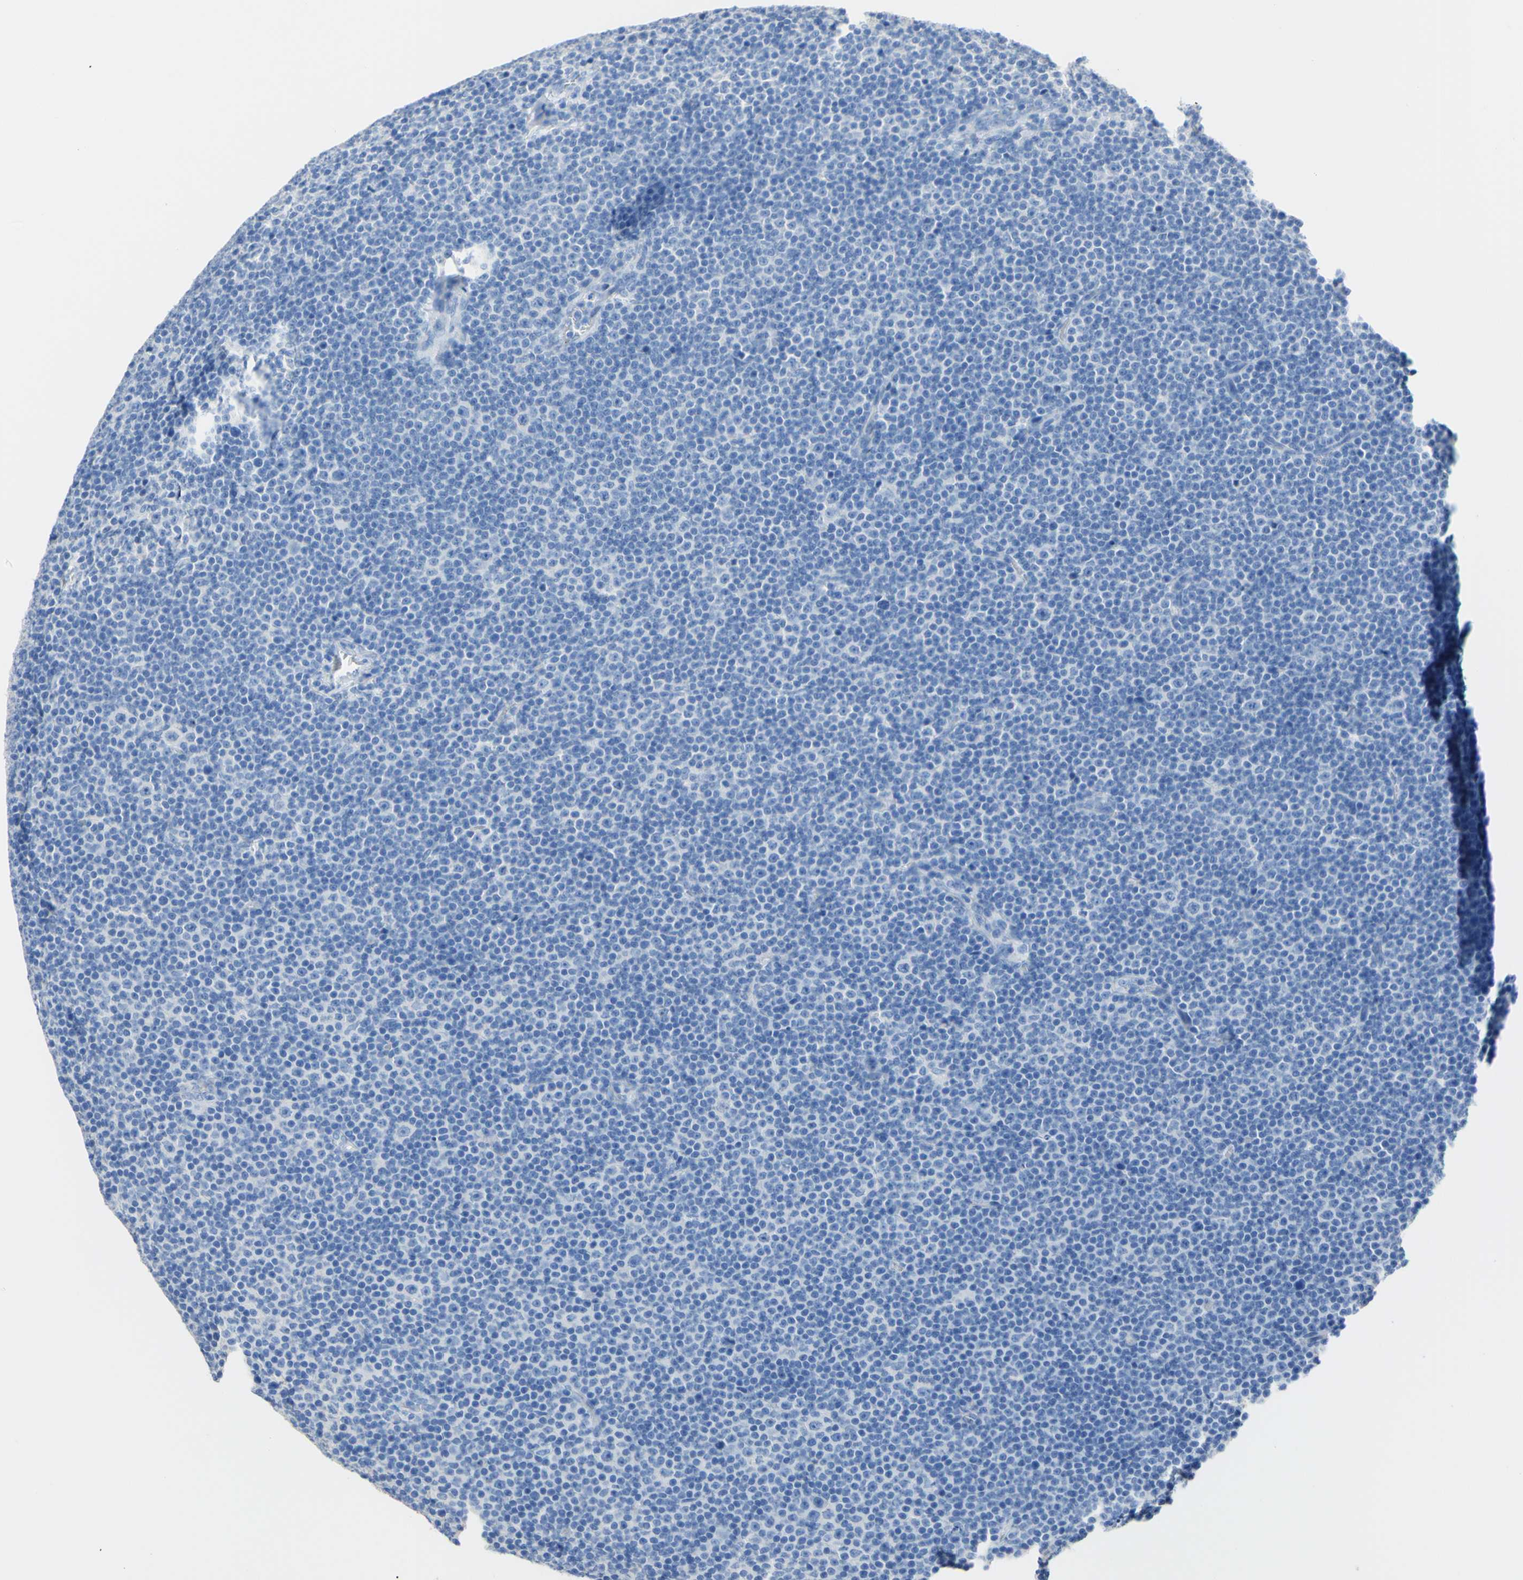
{"staining": {"intensity": "negative", "quantity": "none", "location": "none"}, "tissue": "lymphoma", "cell_type": "Tumor cells", "image_type": "cancer", "snomed": [{"axis": "morphology", "description": "Malignant lymphoma, non-Hodgkin's type, Low grade"}, {"axis": "topography", "description": "Lymph node"}], "caption": "Immunohistochemical staining of lymphoma displays no significant expression in tumor cells.", "gene": "DSC2", "patient": {"sex": "female", "age": 67}}